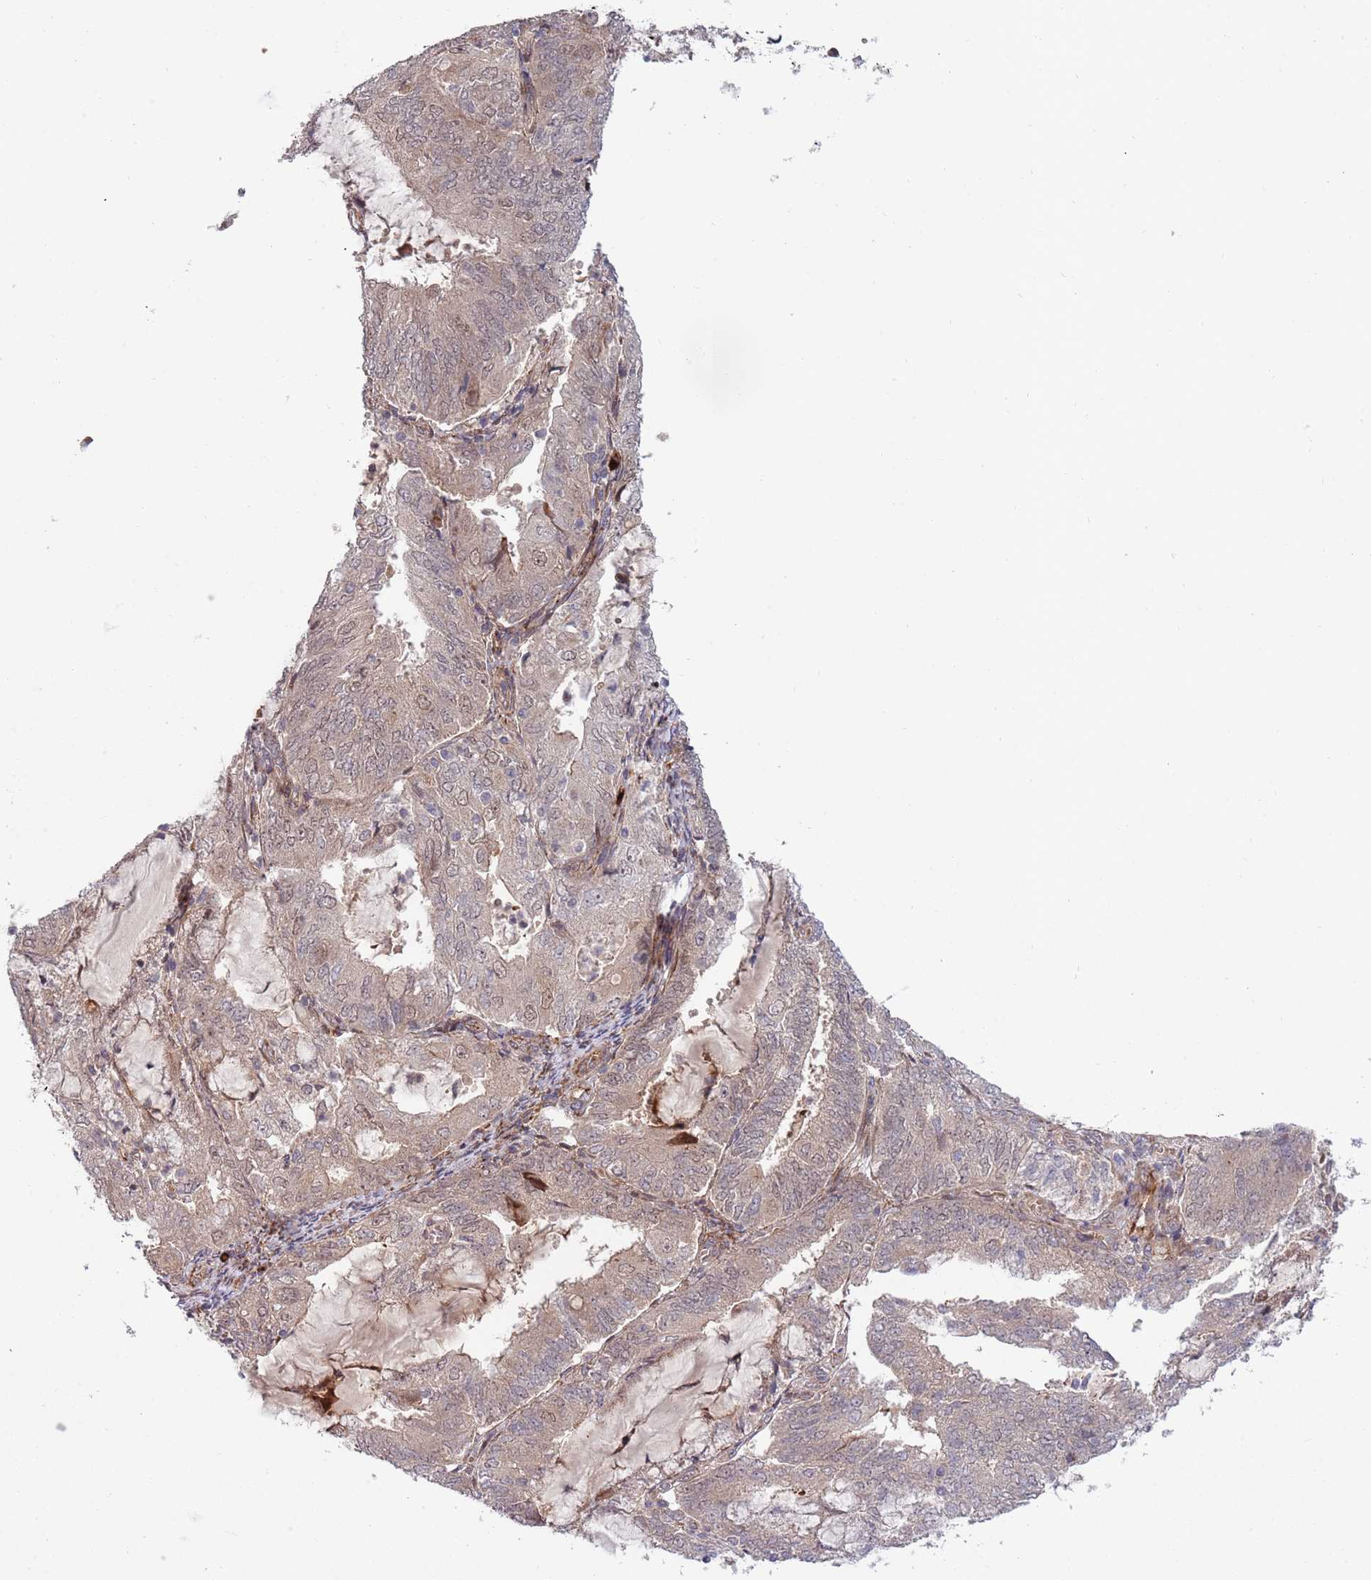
{"staining": {"intensity": "weak", "quantity": ">75%", "location": "cytoplasmic/membranous,nuclear"}, "tissue": "endometrial cancer", "cell_type": "Tumor cells", "image_type": "cancer", "snomed": [{"axis": "morphology", "description": "Adenocarcinoma, NOS"}, {"axis": "topography", "description": "Endometrium"}], "caption": "Protein expression analysis of human adenocarcinoma (endometrial) reveals weak cytoplasmic/membranous and nuclear expression in approximately >75% of tumor cells. The staining was performed using DAB to visualize the protein expression in brown, while the nuclei were stained in blue with hematoxylin (Magnification: 20x).", "gene": "NT5DC4", "patient": {"sex": "female", "age": 81}}